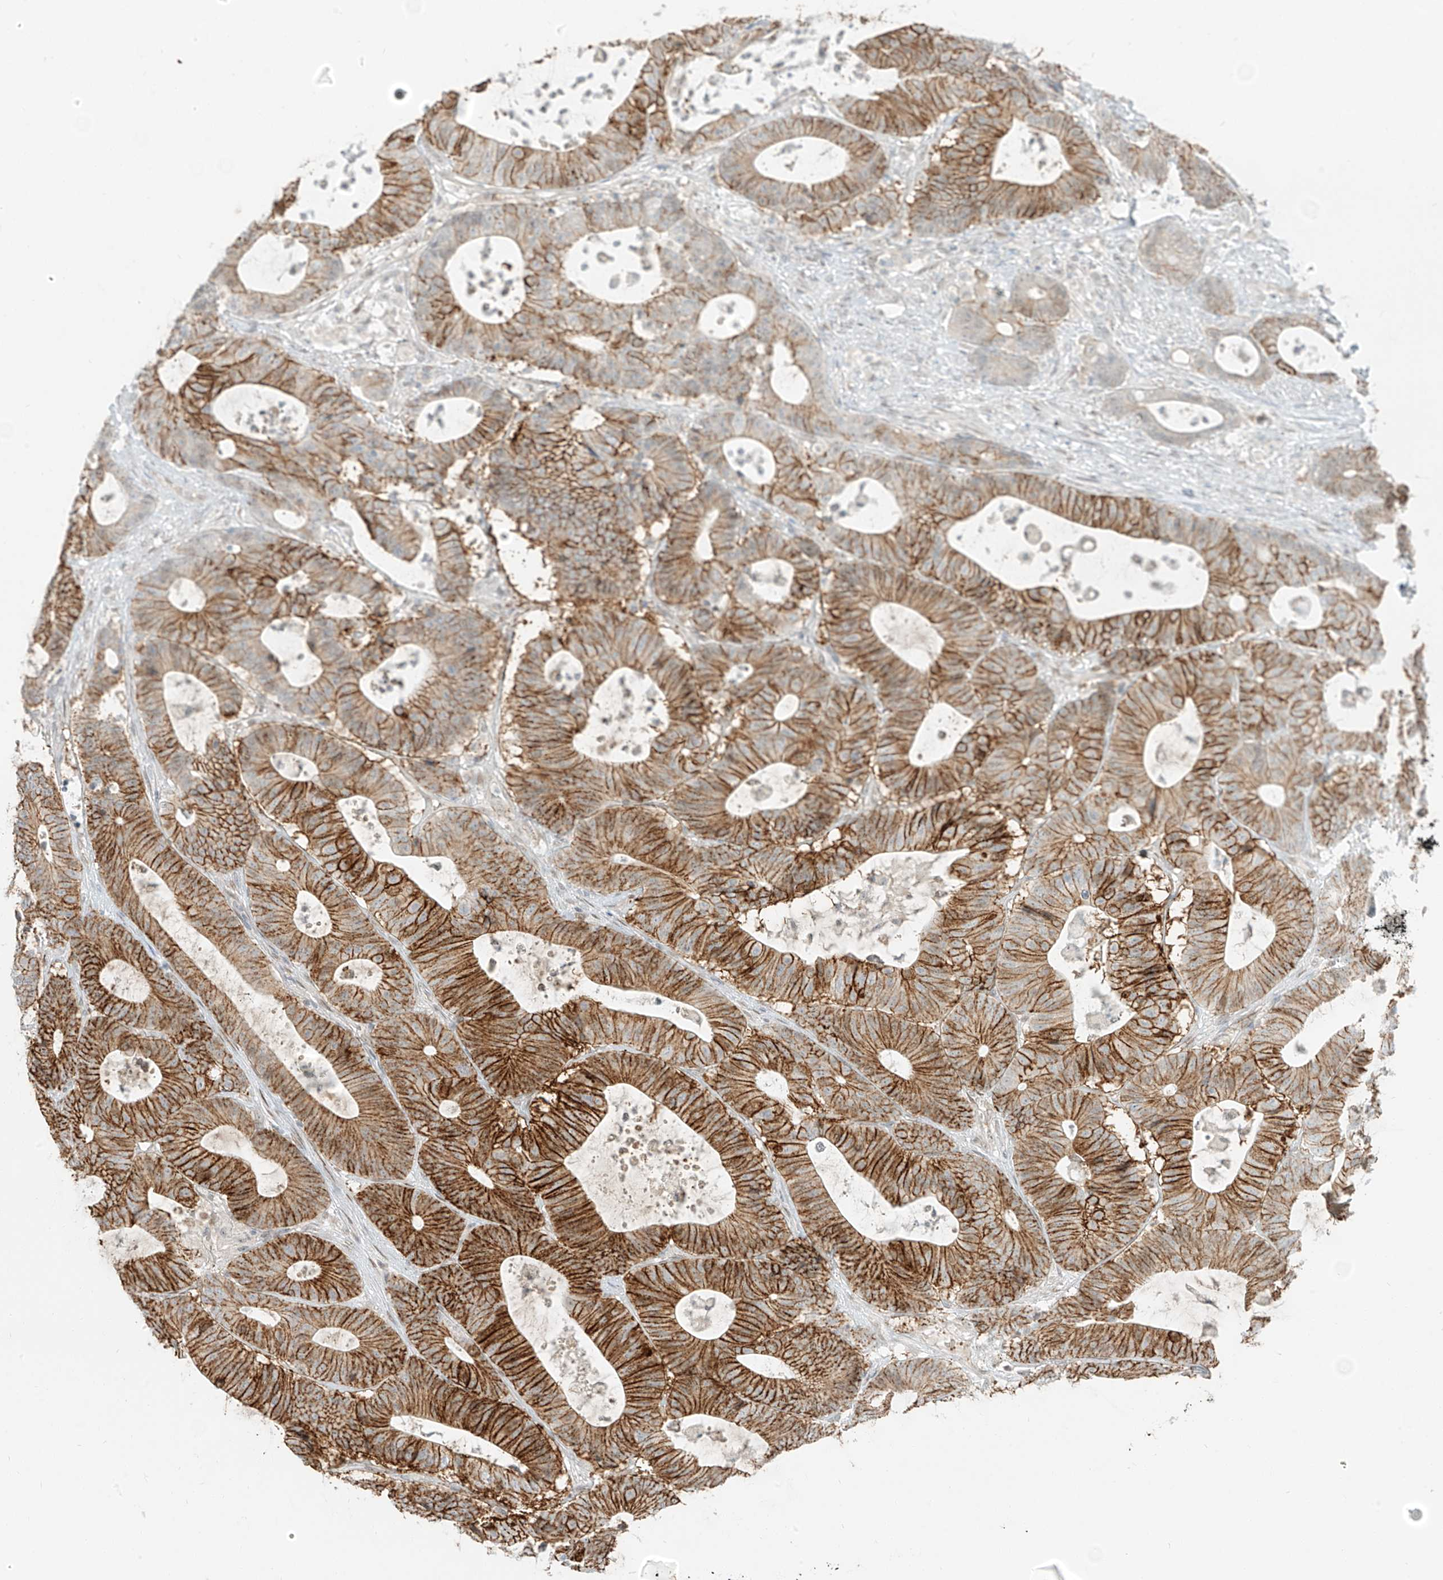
{"staining": {"intensity": "strong", "quantity": ">75%", "location": "cytoplasmic/membranous"}, "tissue": "colorectal cancer", "cell_type": "Tumor cells", "image_type": "cancer", "snomed": [{"axis": "morphology", "description": "Adenocarcinoma, NOS"}, {"axis": "topography", "description": "Colon"}], "caption": "The photomicrograph exhibits staining of colorectal cancer (adenocarcinoma), revealing strong cytoplasmic/membranous protein staining (brown color) within tumor cells.", "gene": "ZNF774", "patient": {"sex": "female", "age": 84}}